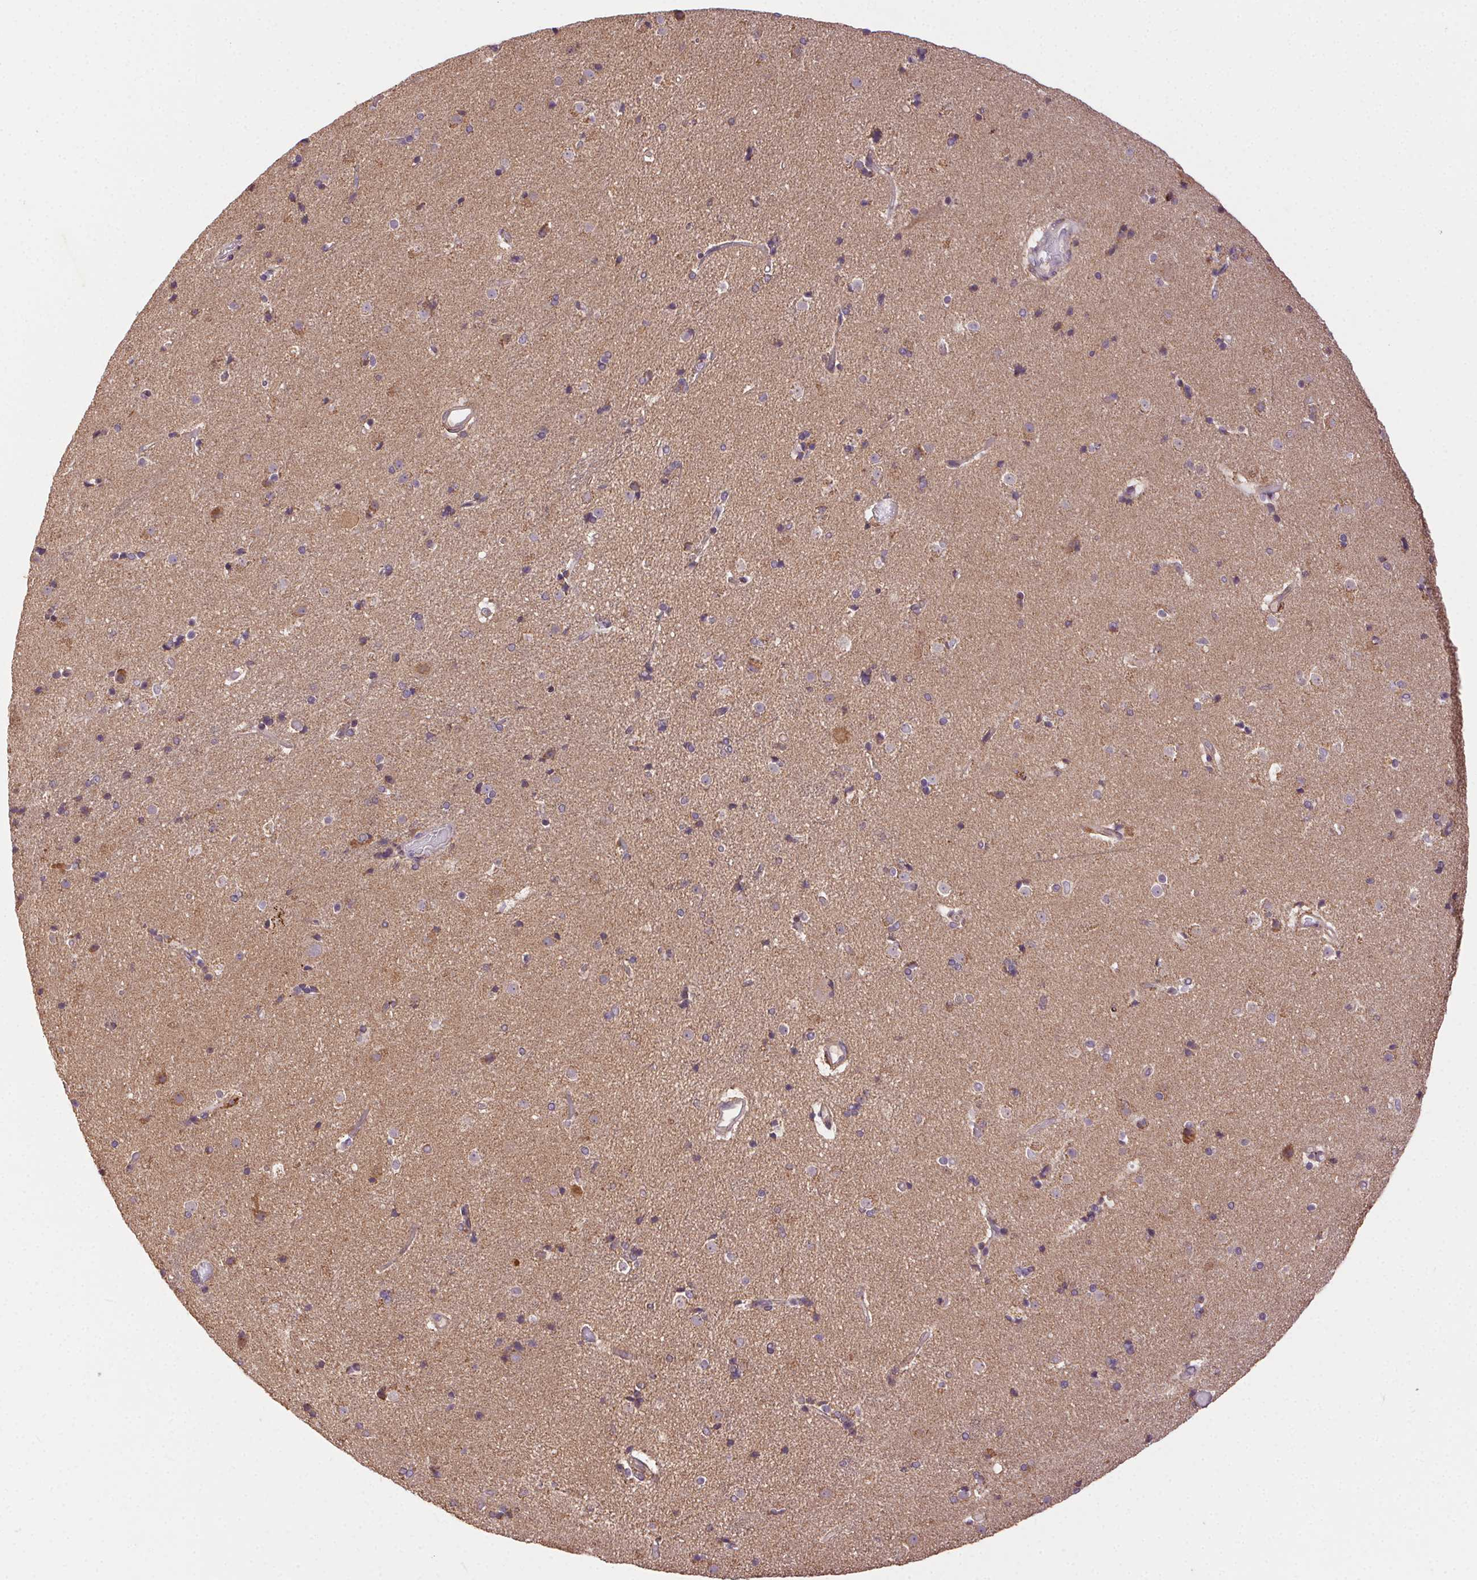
{"staining": {"intensity": "moderate", "quantity": "<25%", "location": "cytoplasmic/membranous"}, "tissue": "caudate", "cell_type": "Glial cells", "image_type": "normal", "snomed": [{"axis": "morphology", "description": "Normal tissue, NOS"}, {"axis": "topography", "description": "Lateral ventricle wall"}], "caption": "Immunohistochemistry staining of normal caudate, which shows low levels of moderate cytoplasmic/membranous expression in about <25% of glial cells indicating moderate cytoplasmic/membranous protein staining. The staining was performed using DAB (3,3'-diaminobenzidine) (brown) for protein detection and nuclei were counterstained in hematoxylin (blue).", "gene": "FNBP1L", "patient": {"sex": "female", "age": 71}}